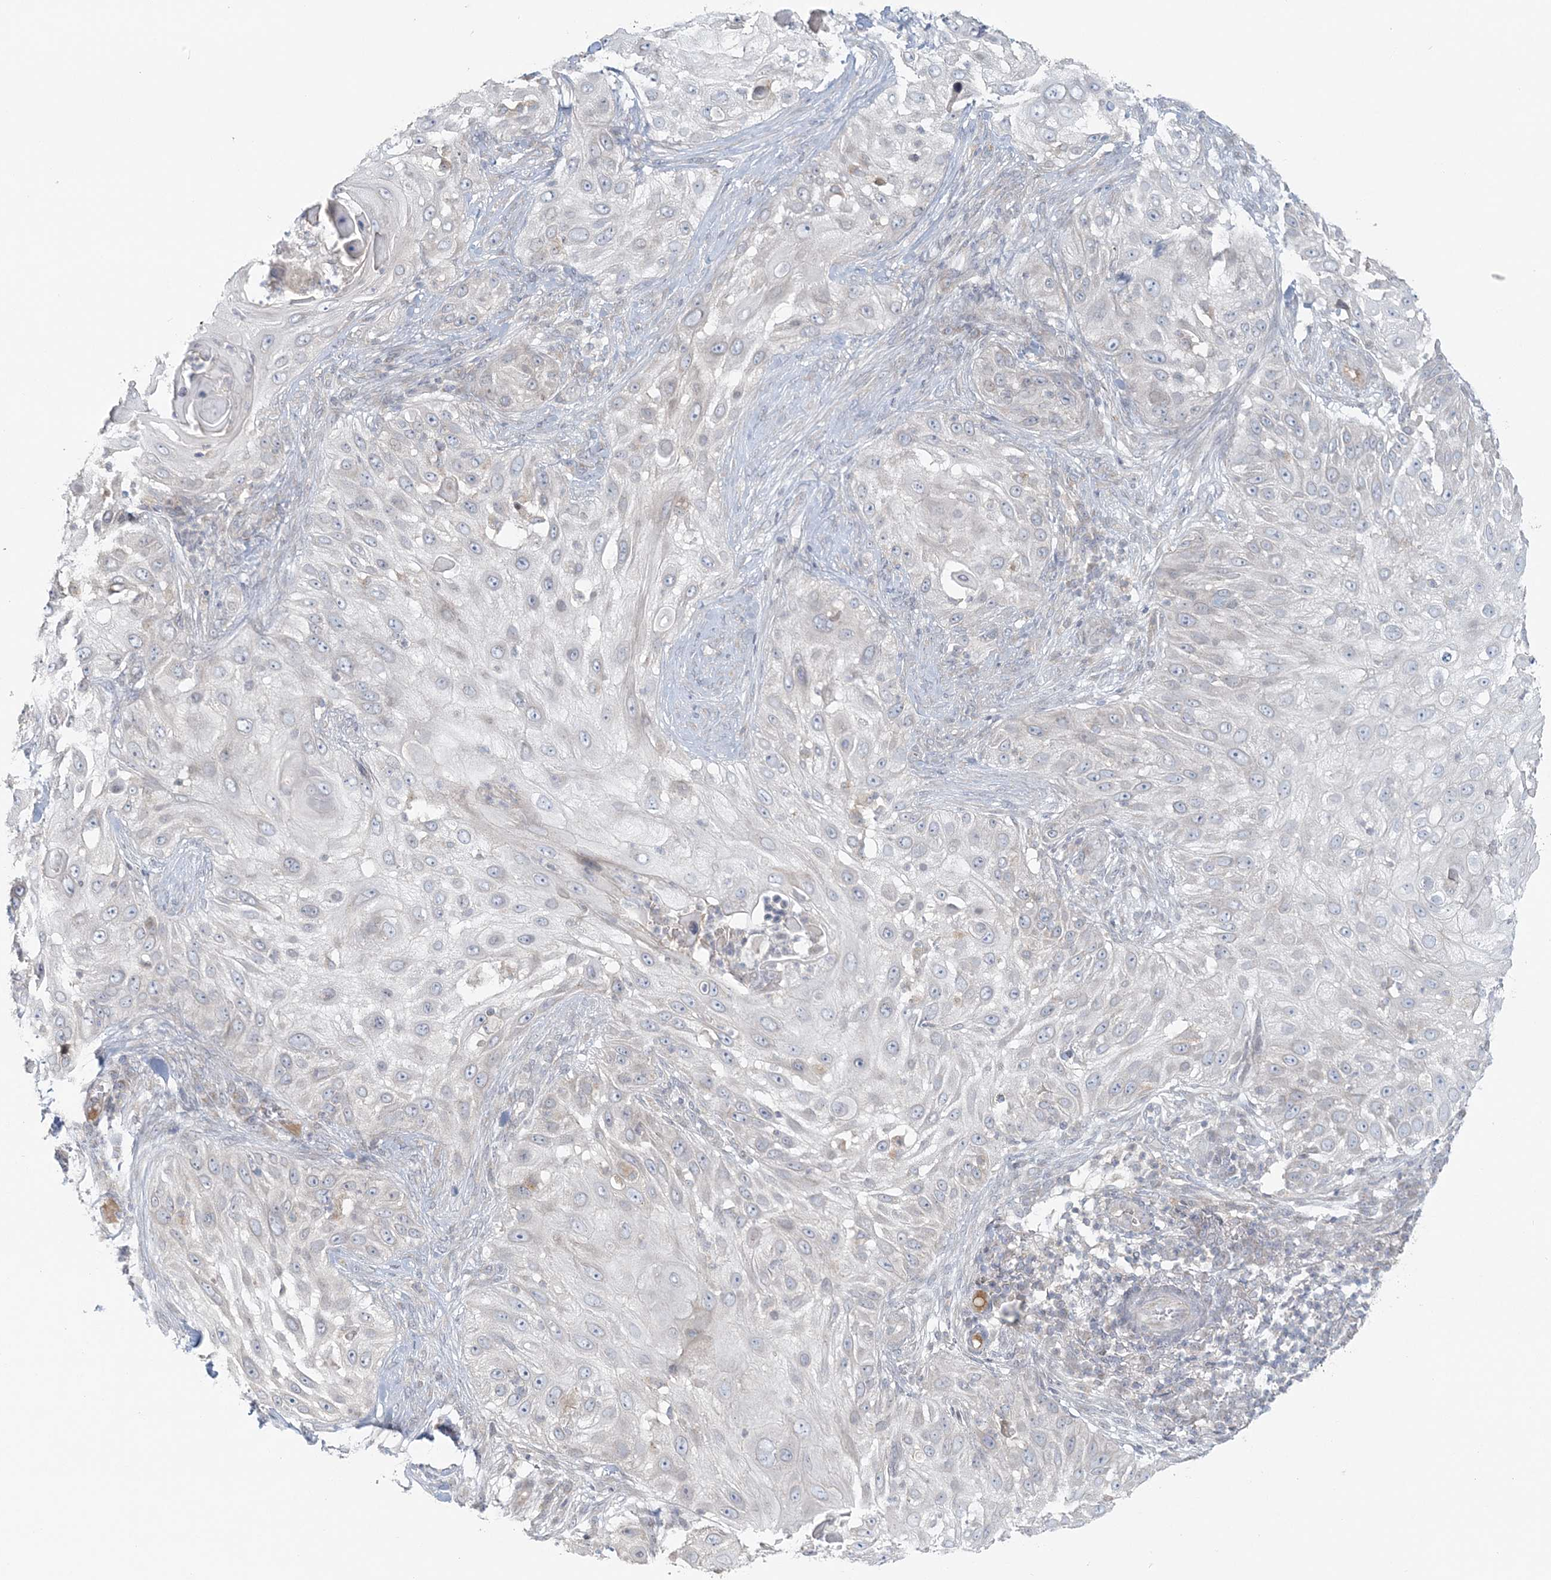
{"staining": {"intensity": "negative", "quantity": "none", "location": "none"}, "tissue": "skin cancer", "cell_type": "Tumor cells", "image_type": "cancer", "snomed": [{"axis": "morphology", "description": "Squamous cell carcinoma, NOS"}, {"axis": "topography", "description": "Skin"}], "caption": "Immunohistochemistry micrograph of neoplastic tissue: human skin cancer stained with DAB reveals no significant protein positivity in tumor cells.", "gene": "BLTP3A", "patient": {"sex": "female", "age": 44}}